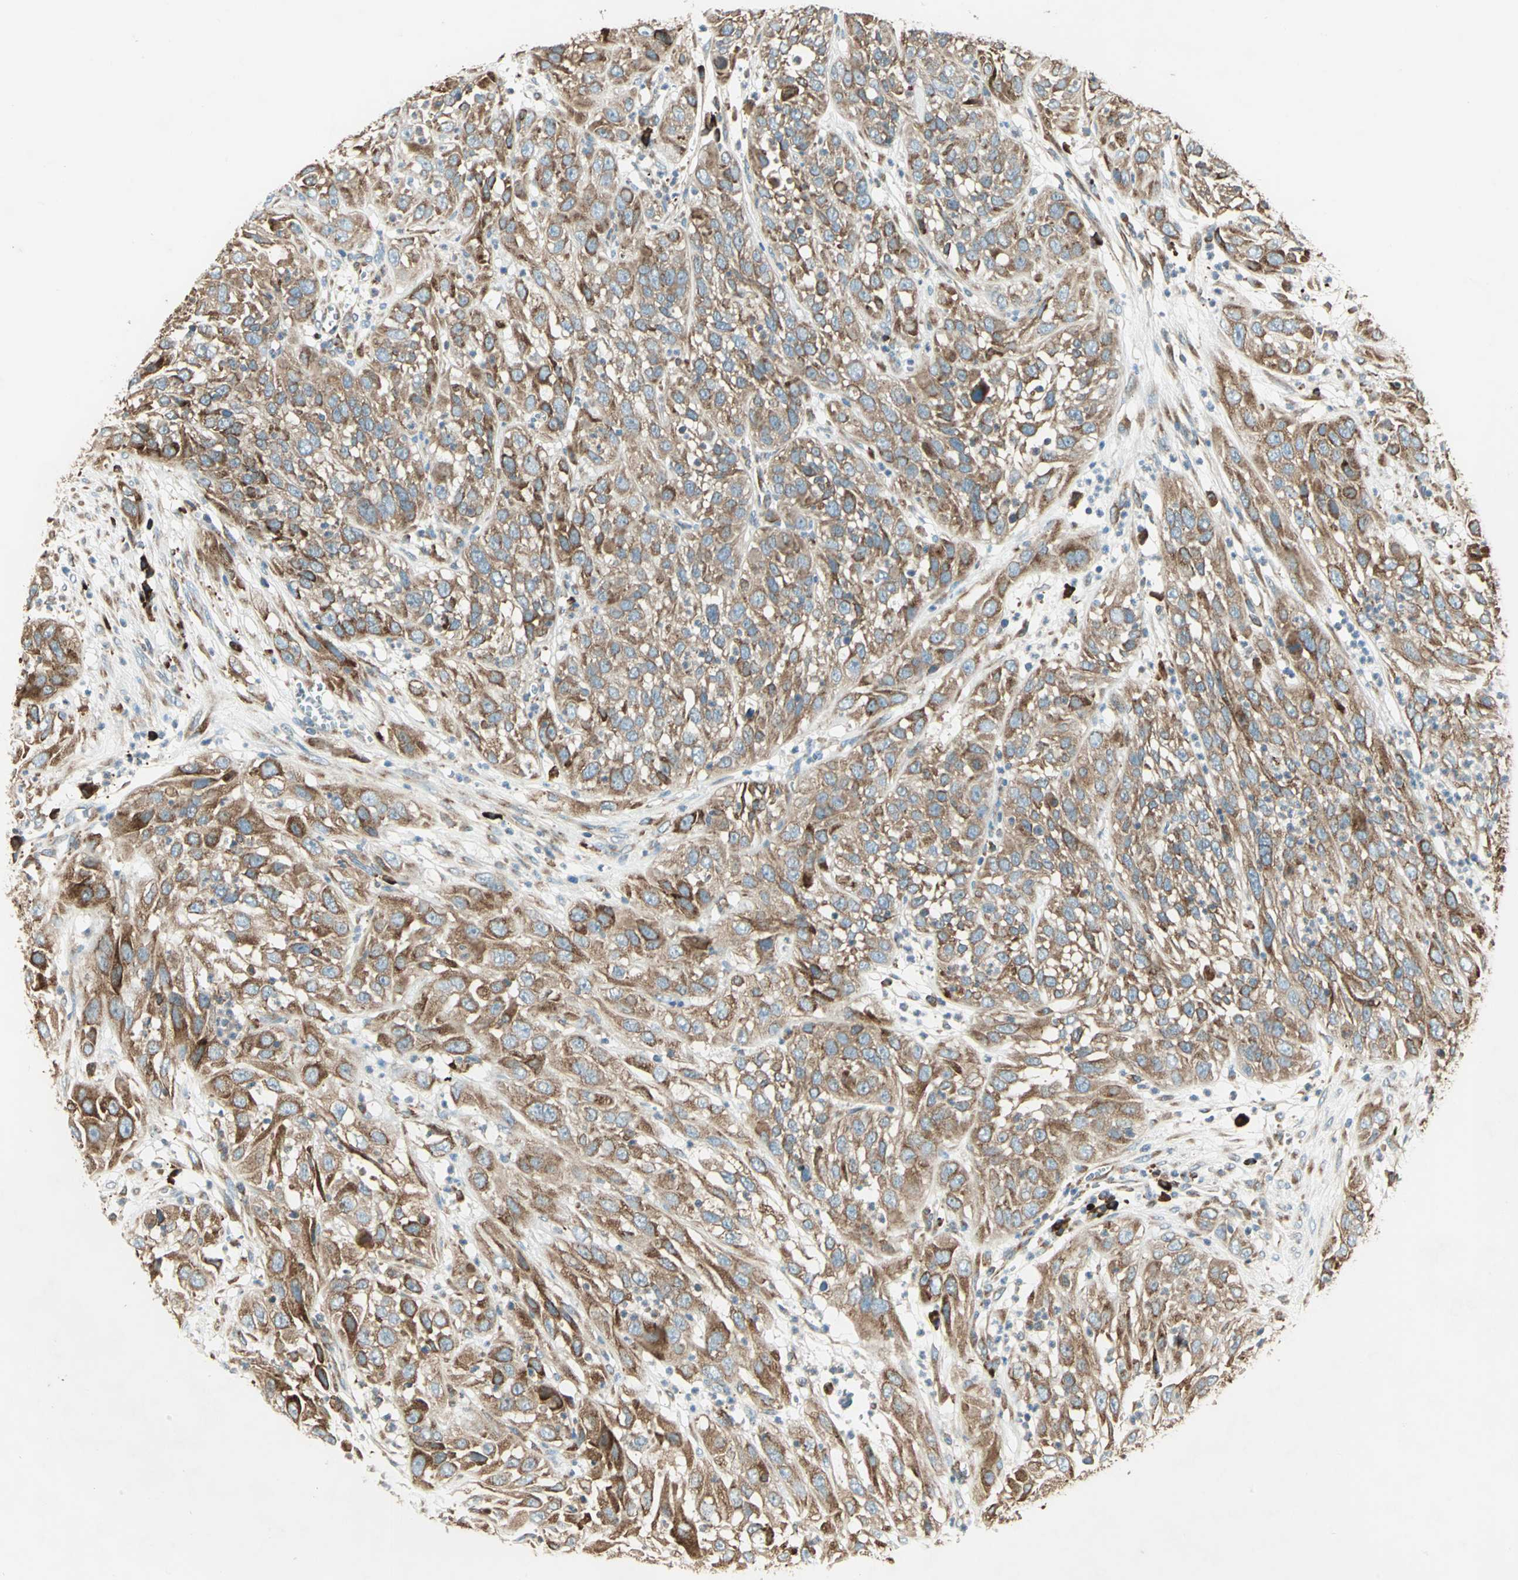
{"staining": {"intensity": "moderate", "quantity": ">75%", "location": "cytoplasmic/membranous"}, "tissue": "cervical cancer", "cell_type": "Tumor cells", "image_type": "cancer", "snomed": [{"axis": "morphology", "description": "Squamous cell carcinoma, NOS"}, {"axis": "topography", "description": "Cervix"}], "caption": "This is a histology image of IHC staining of cervical cancer (squamous cell carcinoma), which shows moderate staining in the cytoplasmic/membranous of tumor cells.", "gene": "PDIA4", "patient": {"sex": "female", "age": 32}}